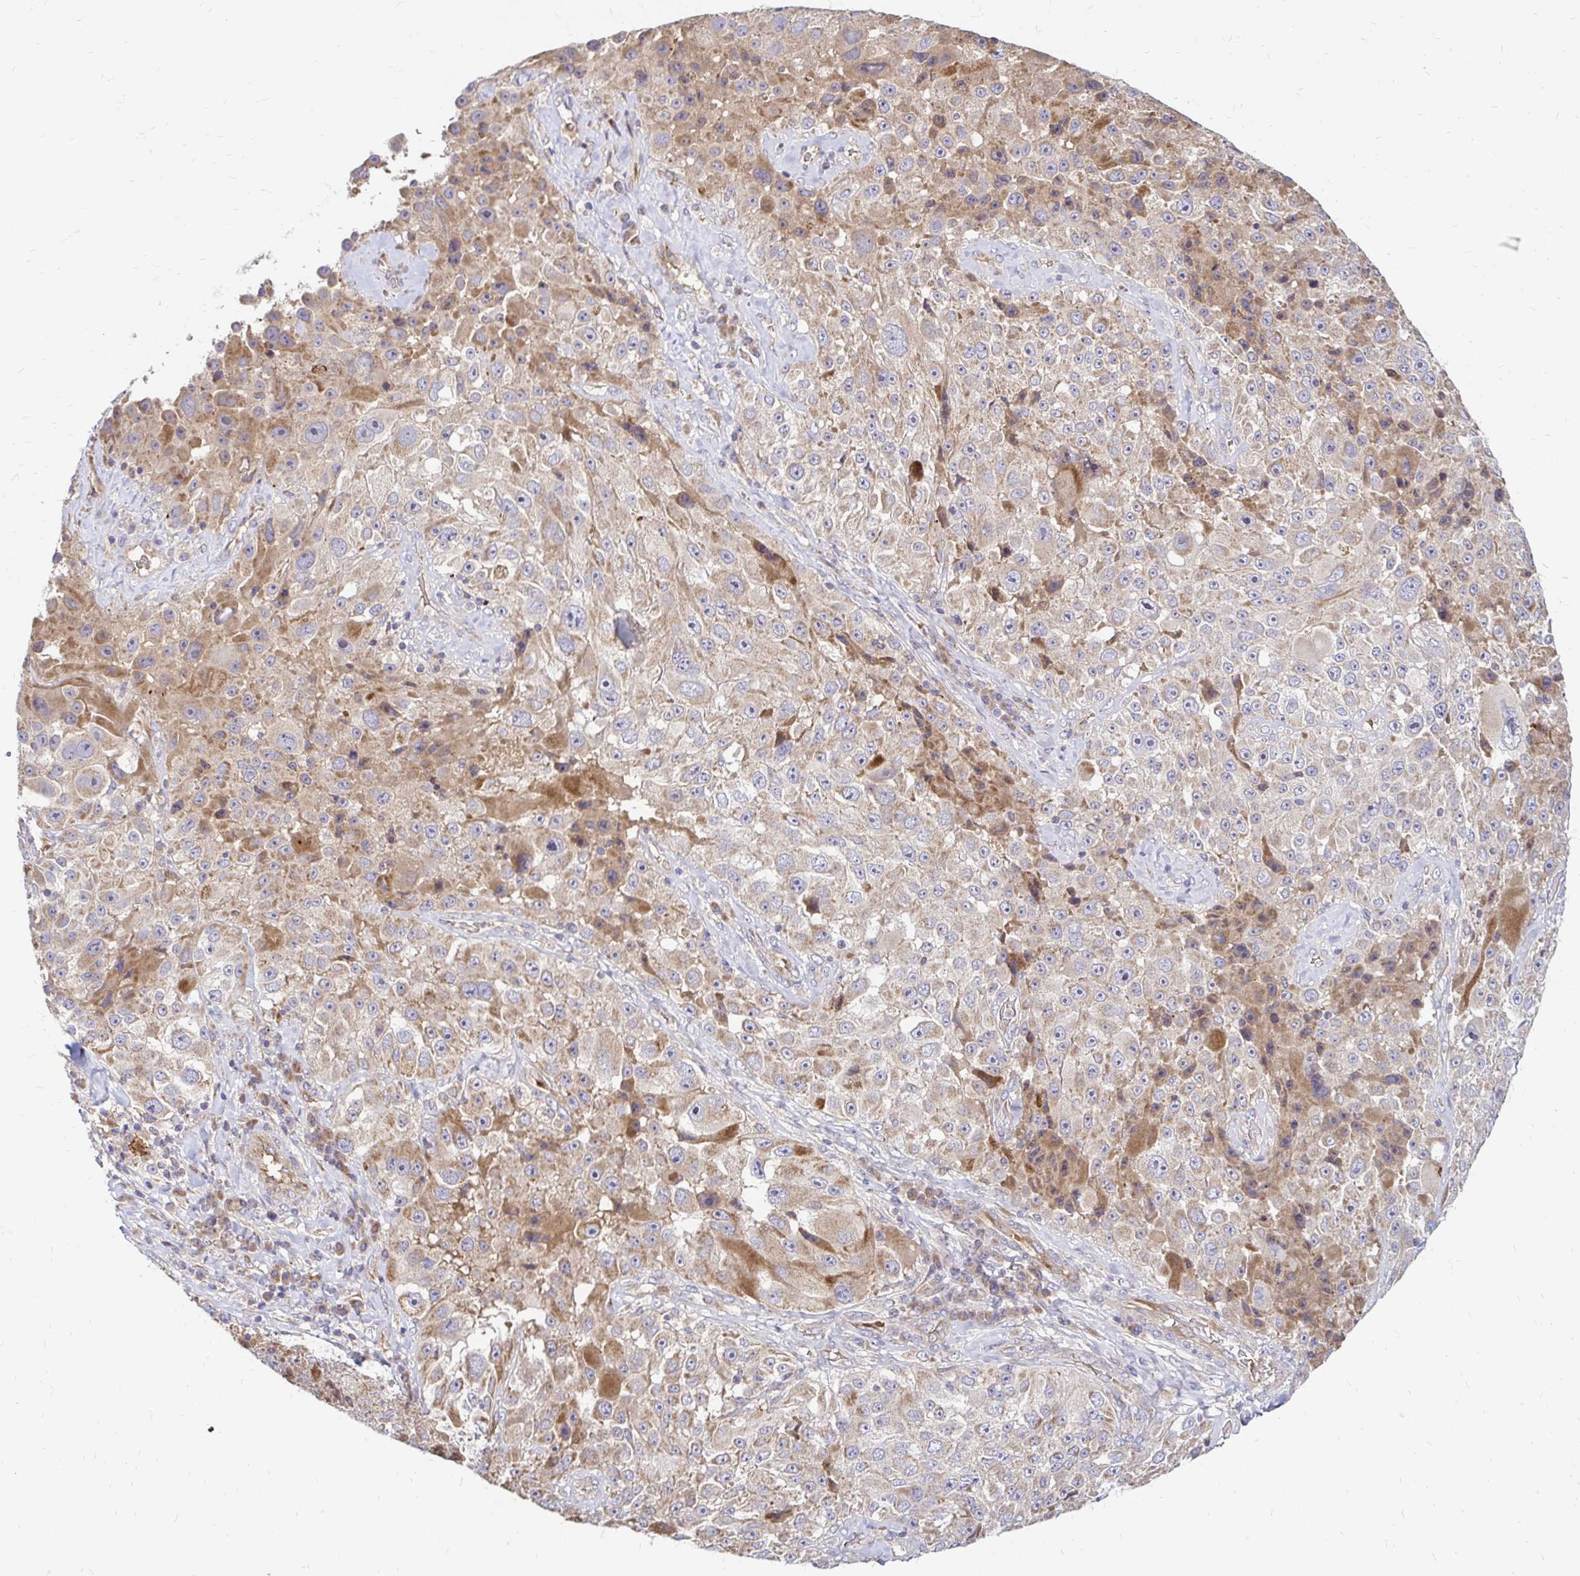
{"staining": {"intensity": "moderate", "quantity": "<25%", "location": "cytoplasmic/membranous"}, "tissue": "melanoma", "cell_type": "Tumor cells", "image_type": "cancer", "snomed": [{"axis": "morphology", "description": "Malignant melanoma, Metastatic site"}, {"axis": "topography", "description": "Lymph node"}], "caption": "Melanoma was stained to show a protein in brown. There is low levels of moderate cytoplasmic/membranous expression in about <25% of tumor cells.", "gene": "ARHGEF37", "patient": {"sex": "male", "age": 62}}